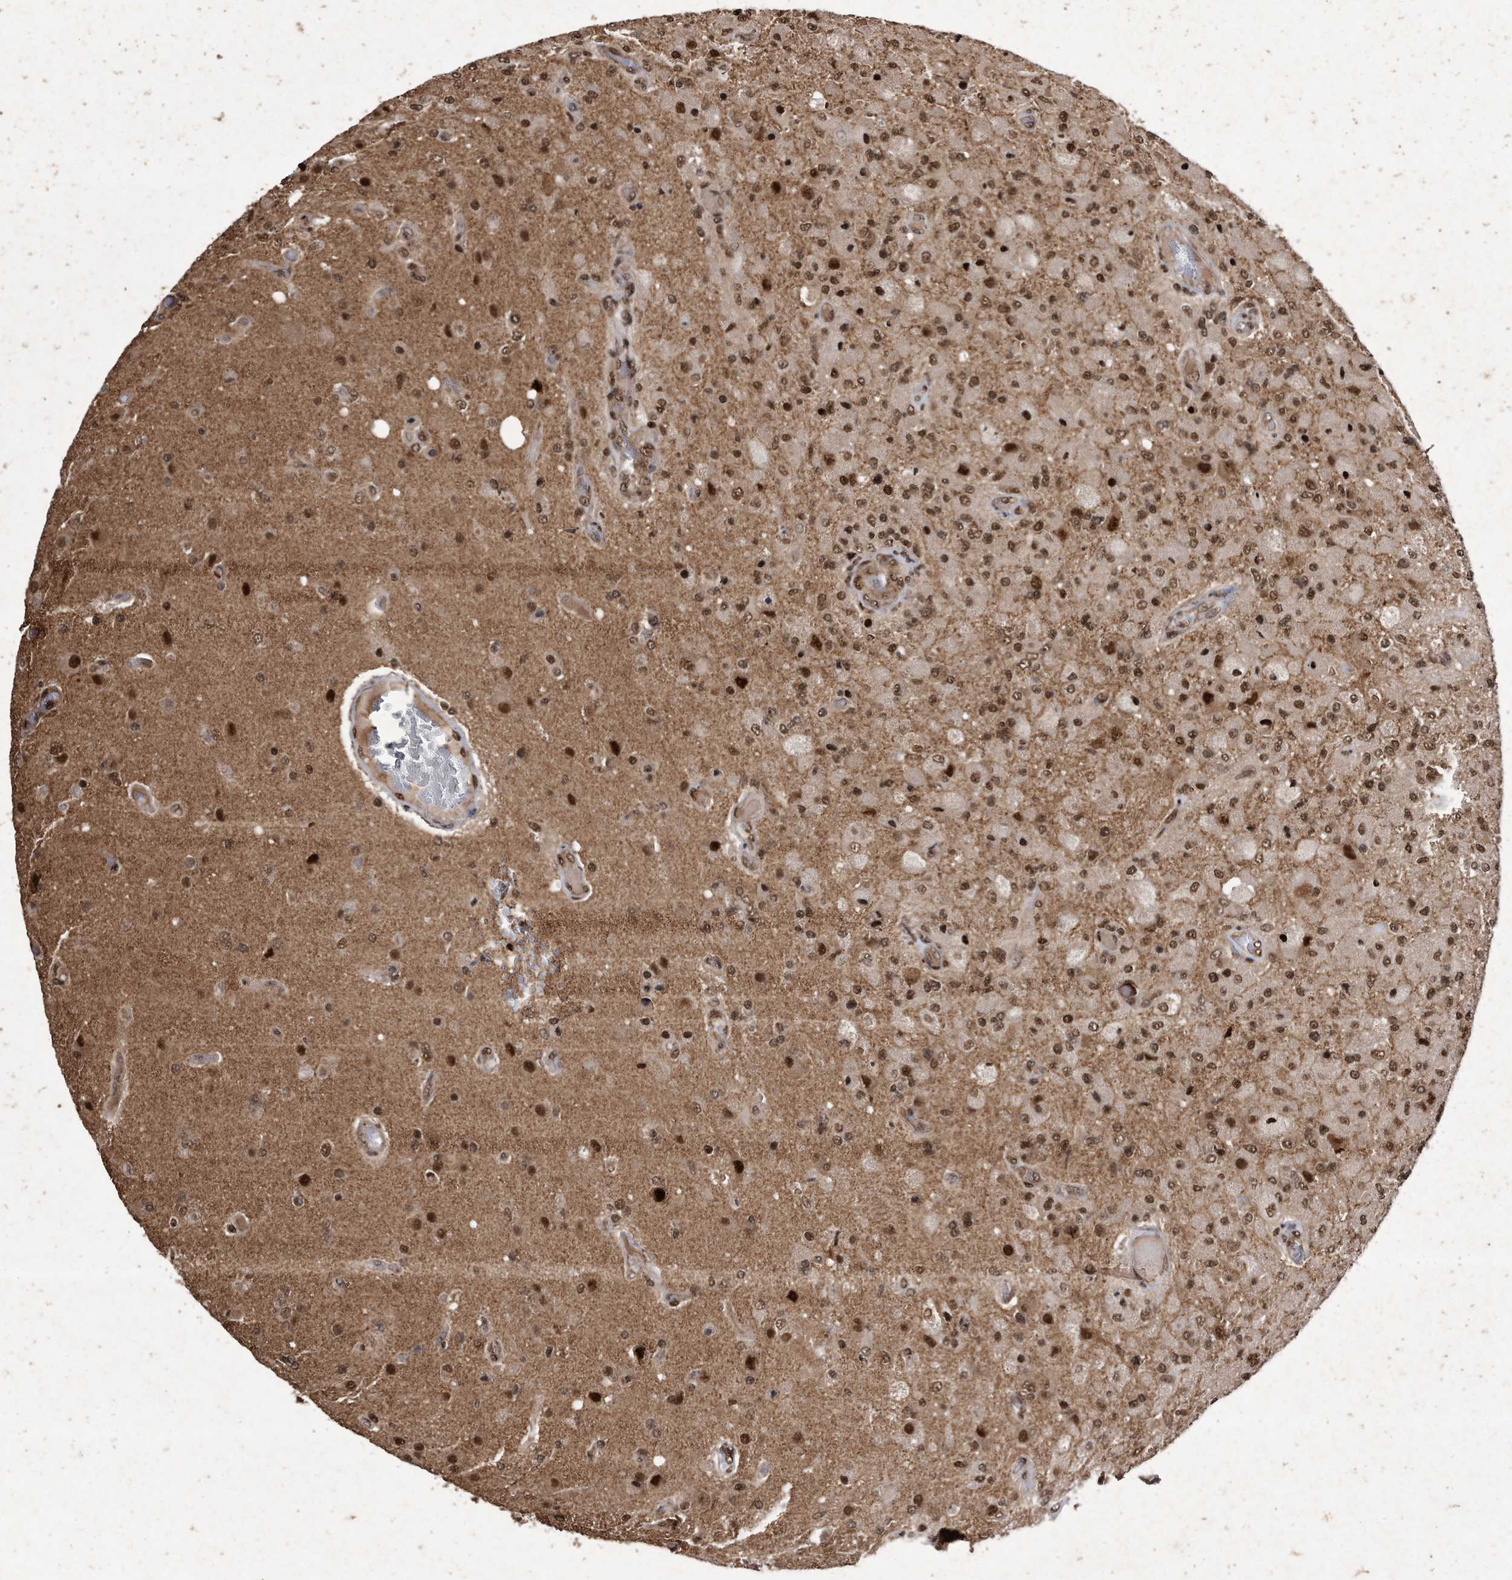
{"staining": {"intensity": "moderate", "quantity": ">75%", "location": "nuclear"}, "tissue": "glioma", "cell_type": "Tumor cells", "image_type": "cancer", "snomed": [{"axis": "morphology", "description": "Normal tissue, NOS"}, {"axis": "morphology", "description": "Glioma, malignant, High grade"}, {"axis": "topography", "description": "Cerebral cortex"}], "caption": "Glioma tissue reveals moderate nuclear expression in approximately >75% of tumor cells, visualized by immunohistochemistry.", "gene": "RAD23B", "patient": {"sex": "male", "age": 77}}